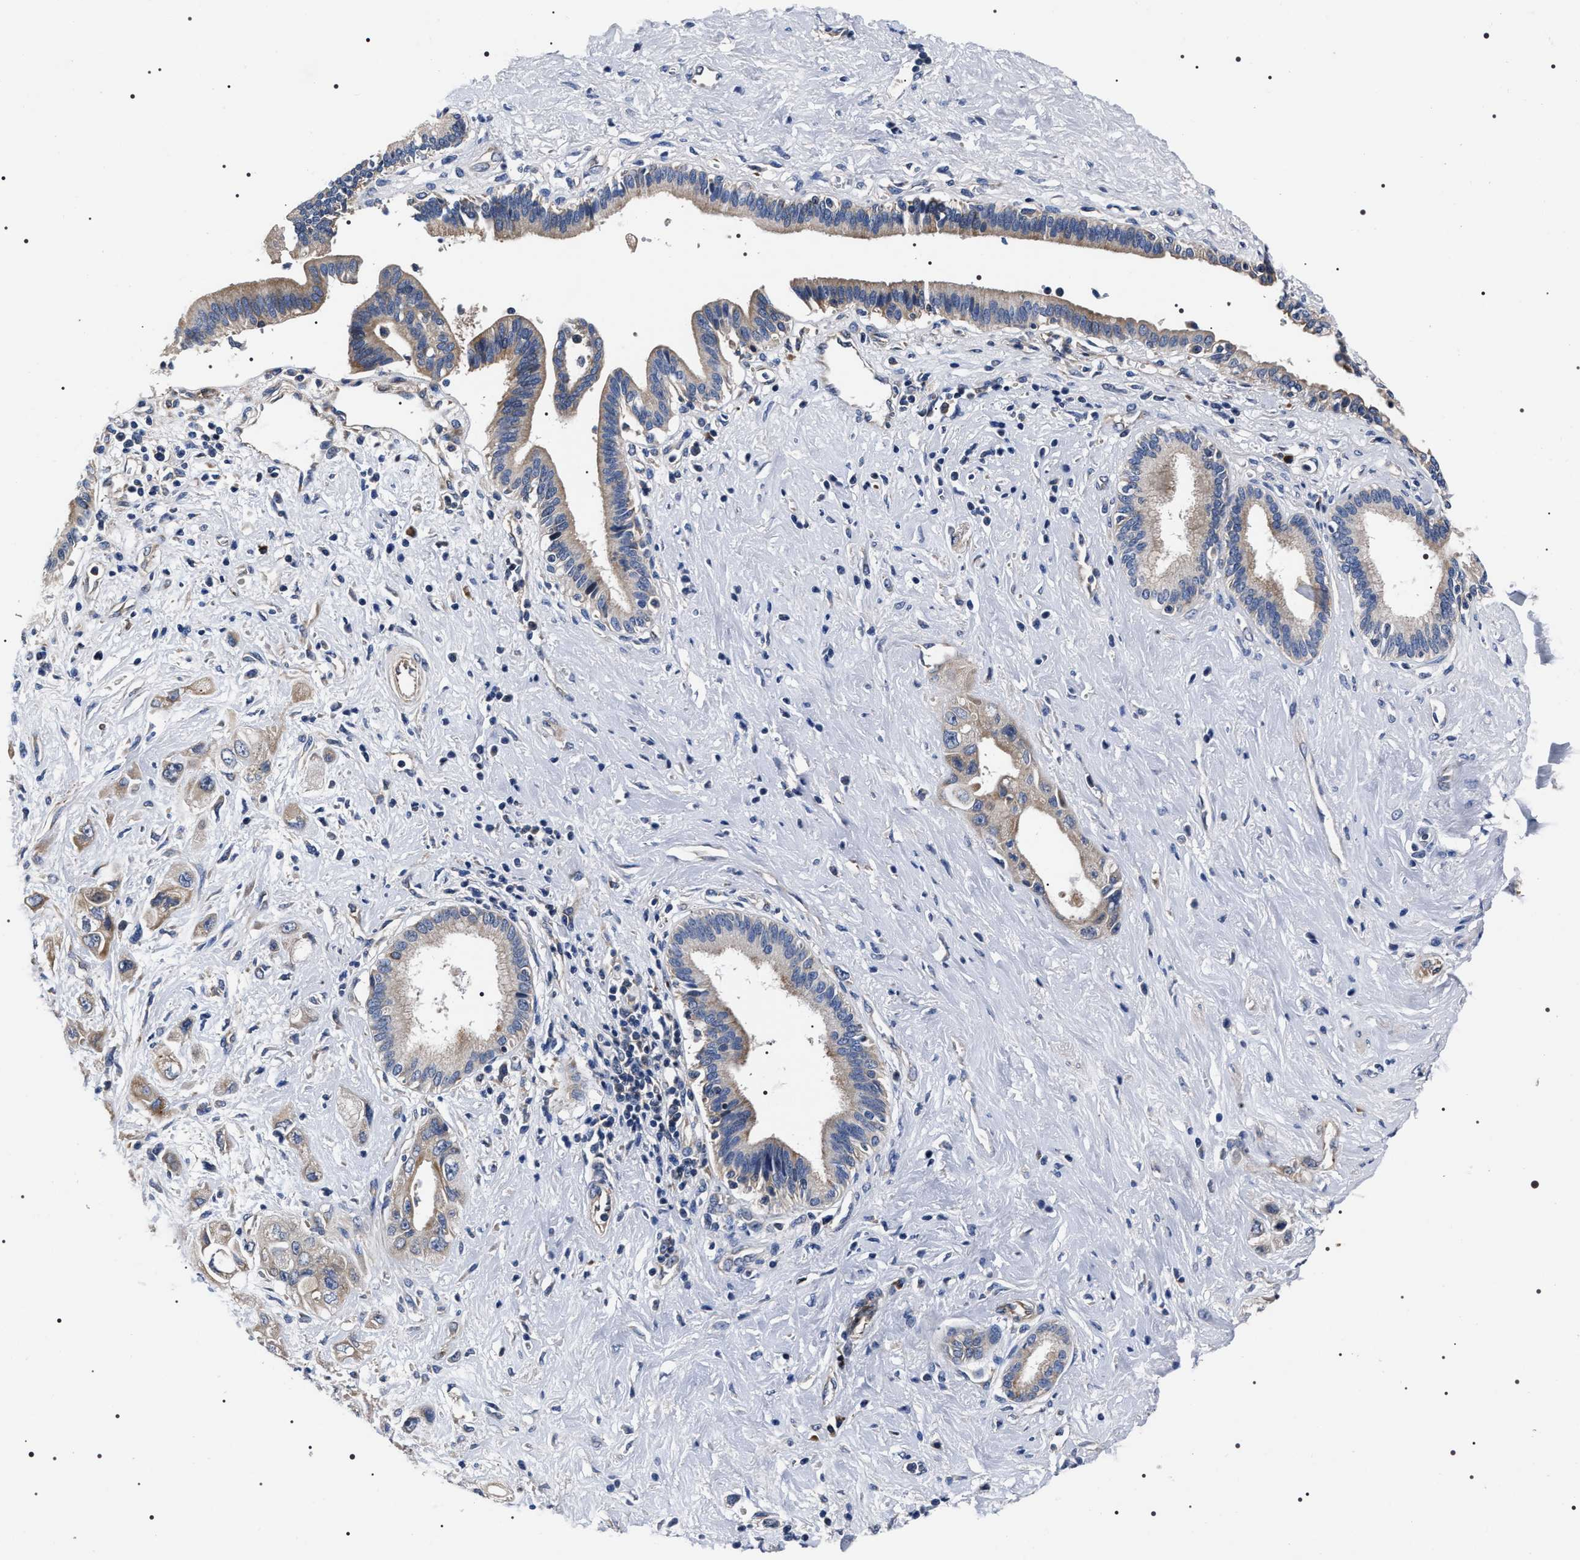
{"staining": {"intensity": "weak", "quantity": ">75%", "location": "cytoplasmic/membranous"}, "tissue": "pancreatic cancer", "cell_type": "Tumor cells", "image_type": "cancer", "snomed": [{"axis": "morphology", "description": "Adenocarcinoma, NOS"}, {"axis": "topography", "description": "Pancreas"}], "caption": "This is a histology image of IHC staining of pancreatic cancer (adenocarcinoma), which shows weak staining in the cytoplasmic/membranous of tumor cells.", "gene": "MIS18A", "patient": {"sex": "female", "age": 66}}